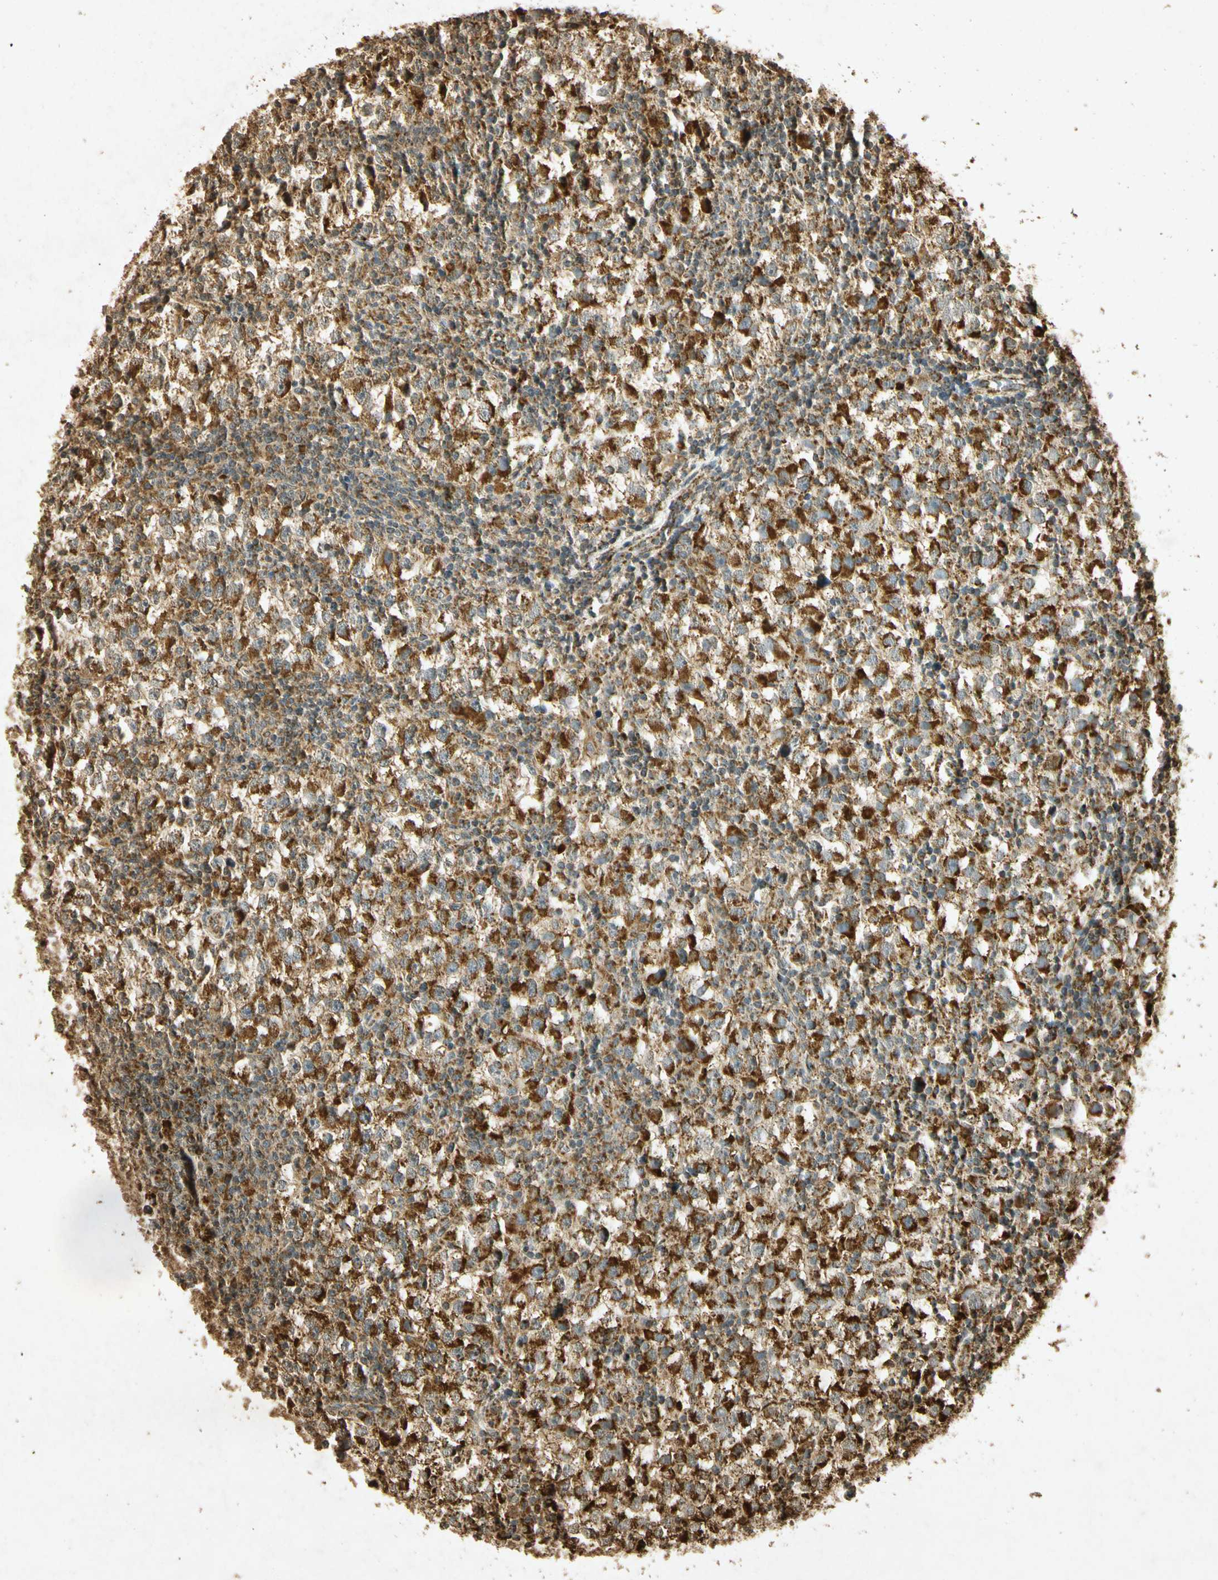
{"staining": {"intensity": "strong", "quantity": ">75%", "location": "cytoplasmic/membranous"}, "tissue": "testis cancer", "cell_type": "Tumor cells", "image_type": "cancer", "snomed": [{"axis": "morphology", "description": "Seminoma, NOS"}, {"axis": "topography", "description": "Testis"}], "caption": "Tumor cells display high levels of strong cytoplasmic/membranous expression in approximately >75% of cells in testis cancer.", "gene": "PRDX3", "patient": {"sex": "male", "age": 65}}